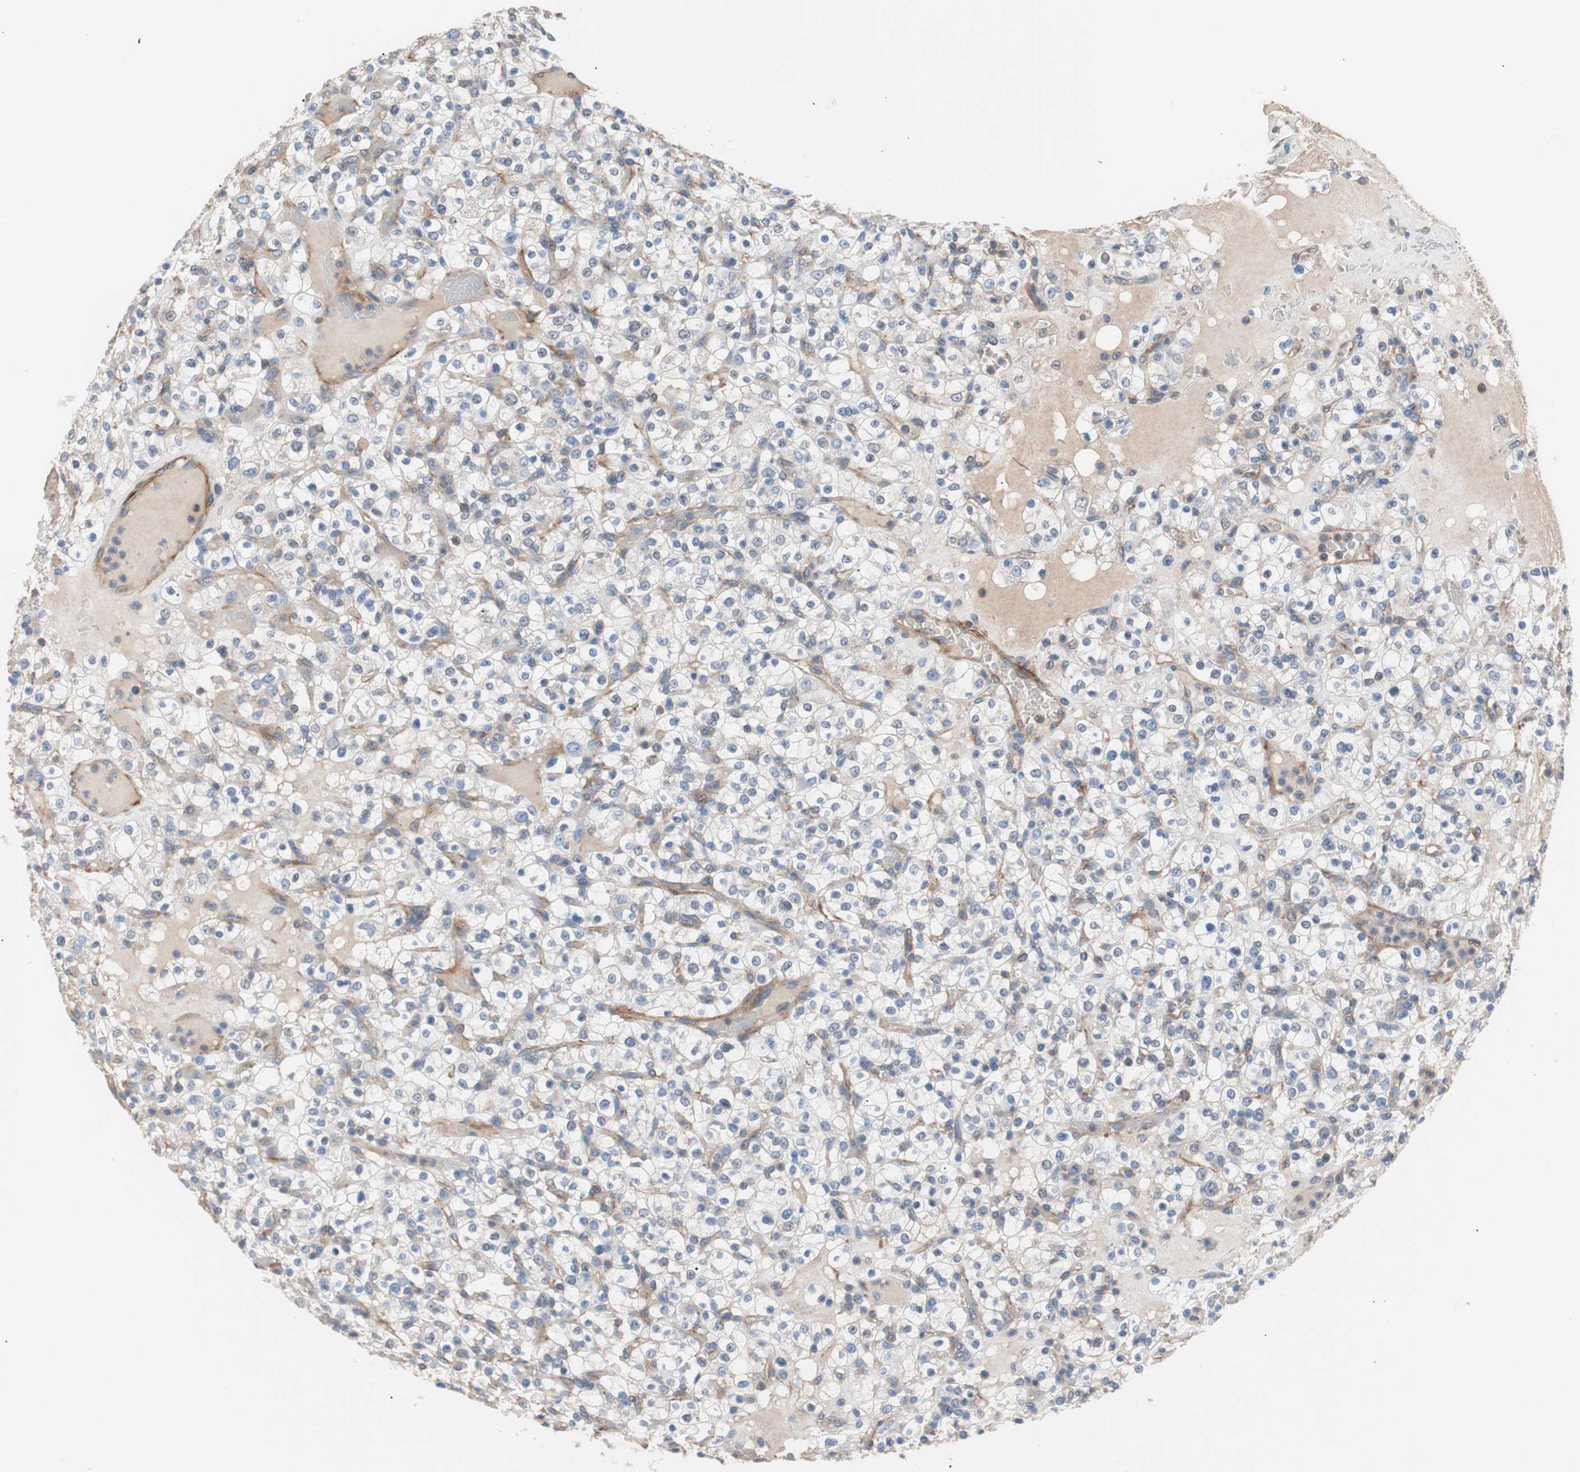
{"staining": {"intensity": "weak", "quantity": "25%-75%", "location": "cytoplasmic/membranous"}, "tissue": "renal cancer", "cell_type": "Tumor cells", "image_type": "cancer", "snomed": [{"axis": "morphology", "description": "Normal tissue, NOS"}, {"axis": "morphology", "description": "Adenocarcinoma, NOS"}, {"axis": "topography", "description": "Kidney"}], "caption": "Immunohistochemical staining of adenocarcinoma (renal) reveals weak cytoplasmic/membranous protein staining in about 25%-75% of tumor cells.", "gene": "GPR160", "patient": {"sex": "female", "age": 72}}